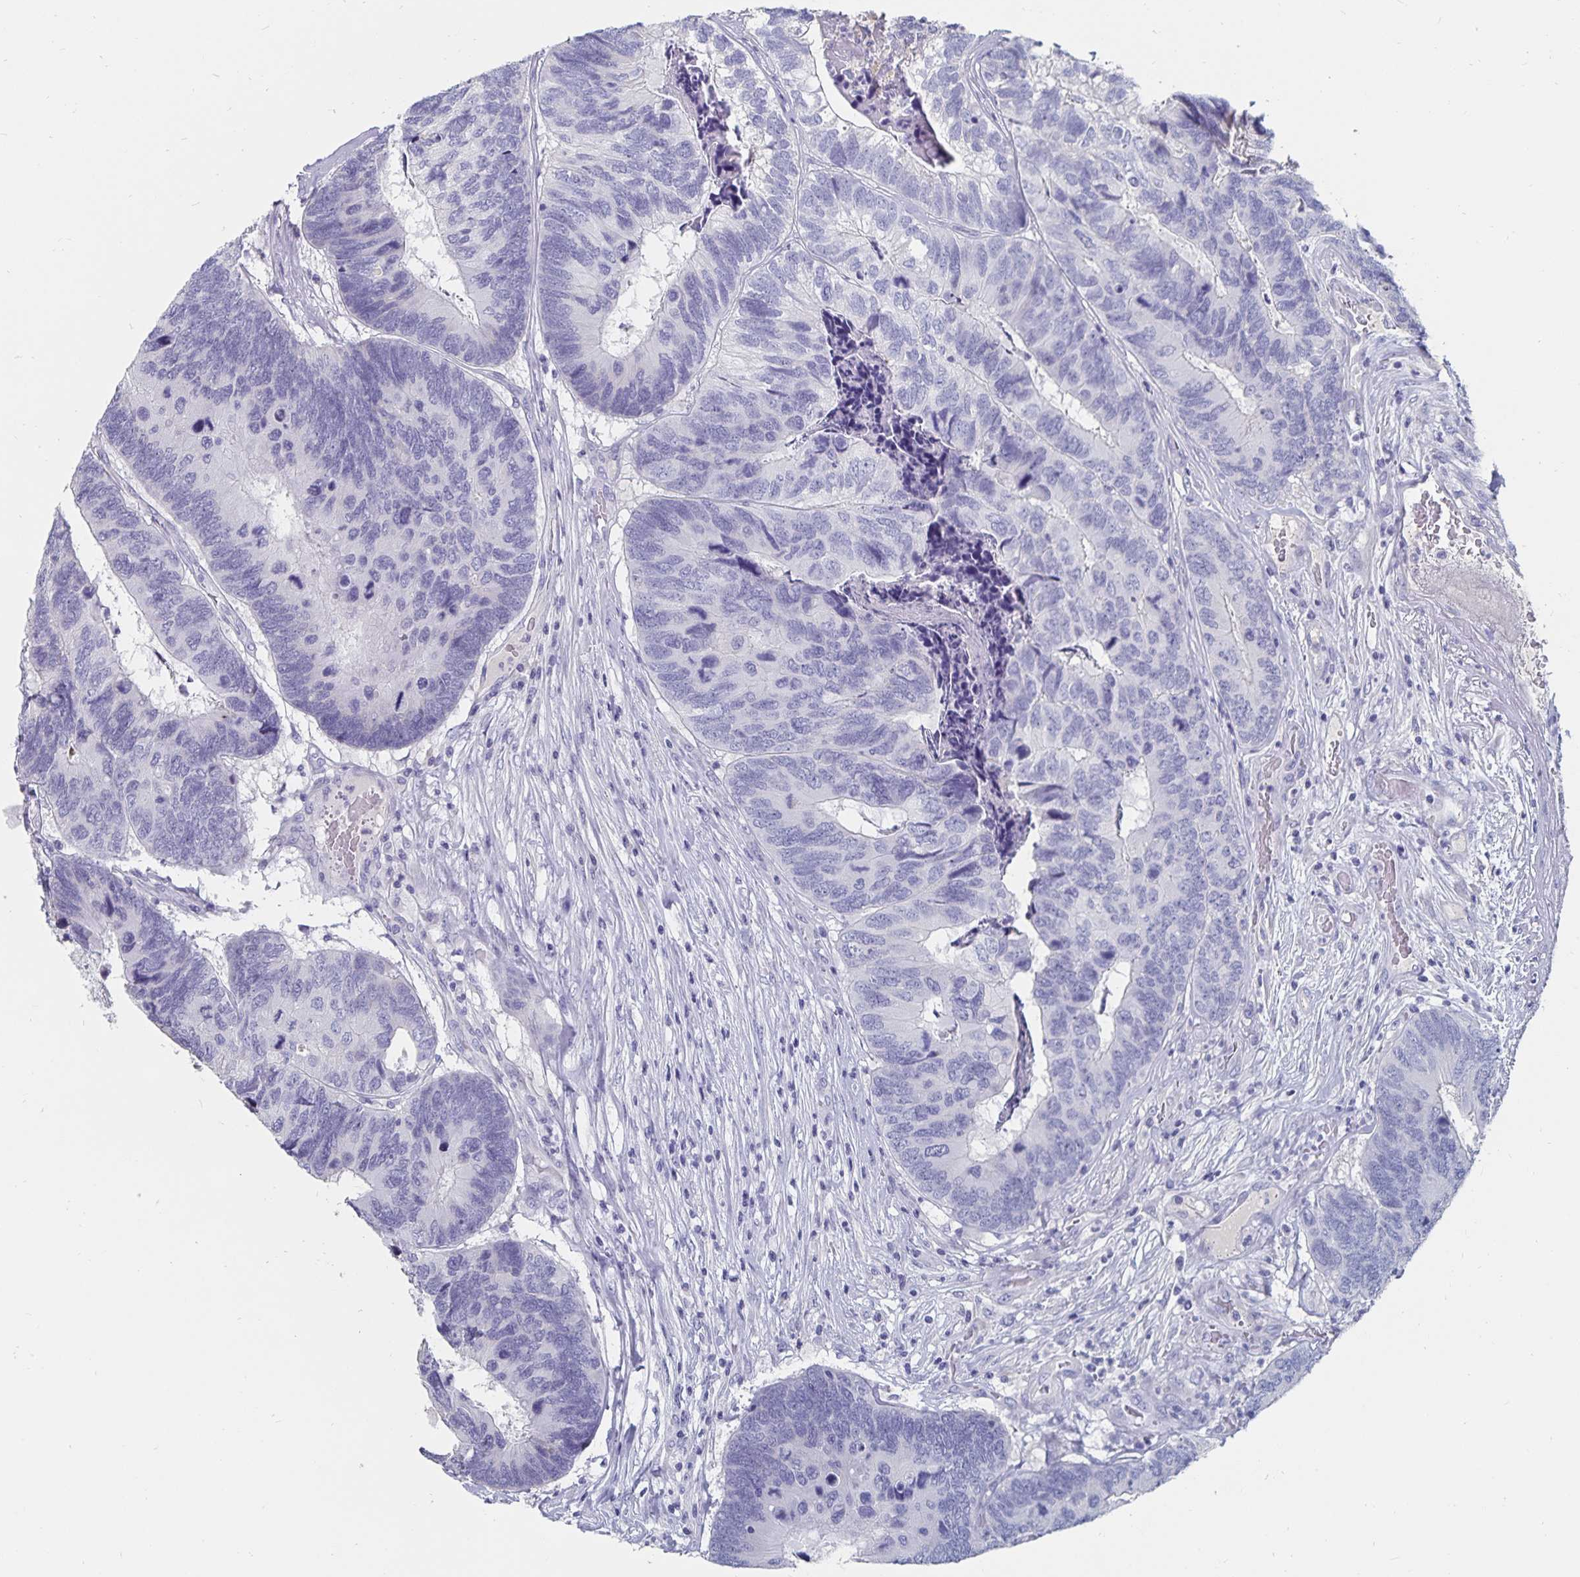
{"staining": {"intensity": "negative", "quantity": "none", "location": "none"}, "tissue": "colorectal cancer", "cell_type": "Tumor cells", "image_type": "cancer", "snomed": [{"axis": "morphology", "description": "Adenocarcinoma, NOS"}, {"axis": "topography", "description": "Colon"}], "caption": "Colorectal cancer (adenocarcinoma) stained for a protein using immunohistochemistry (IHC) shows no positivity tumor cells.", "gene": "CFAP69", "patient": {"sex": "female", "age": 67}}